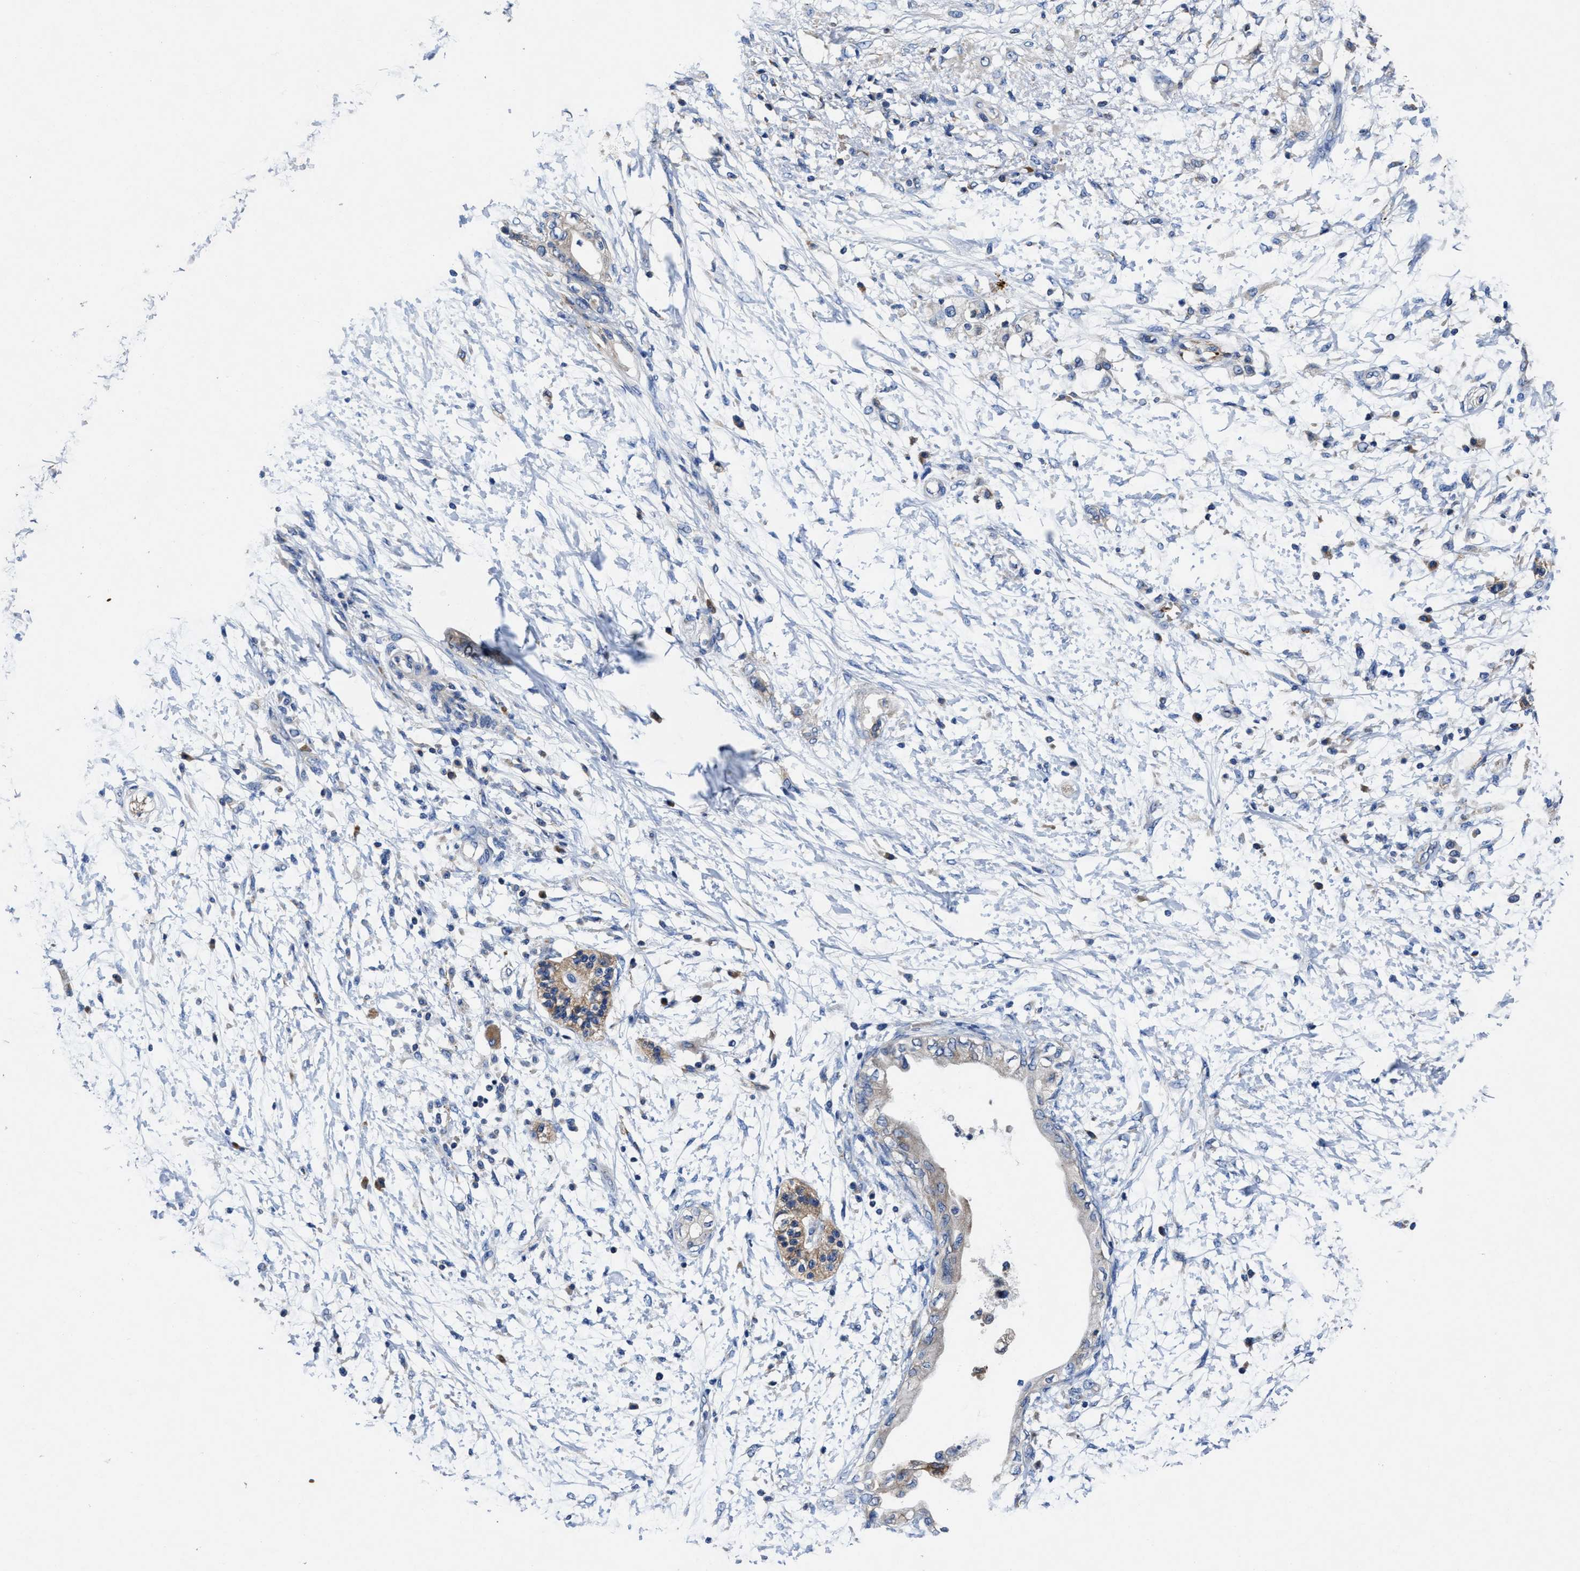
{"staining": {"intensity": "negative", "quantity": "none", "location": "none"}, "tissue": "adipose tissue", "cell_type": "Adipocytes", "image_type": "normal", "snomed": [{"axis": "morphology", "description": "Normal tissue, NOS"}, {"axis": "morphology", "description": "Adenocarcinoma, NOS"}, {"axis": "topography", "description": "Duodenum"}, {"axis": "topography", "description": "Peripheral nerve tissue"}], "caption": "This is an immunohistochemistry (IHC) histopathology image of benign adipose tissue. There is no positivity in adipocytes.", "gene": "PHLPP1", "patient": {"sex": "female", "age": 60}}